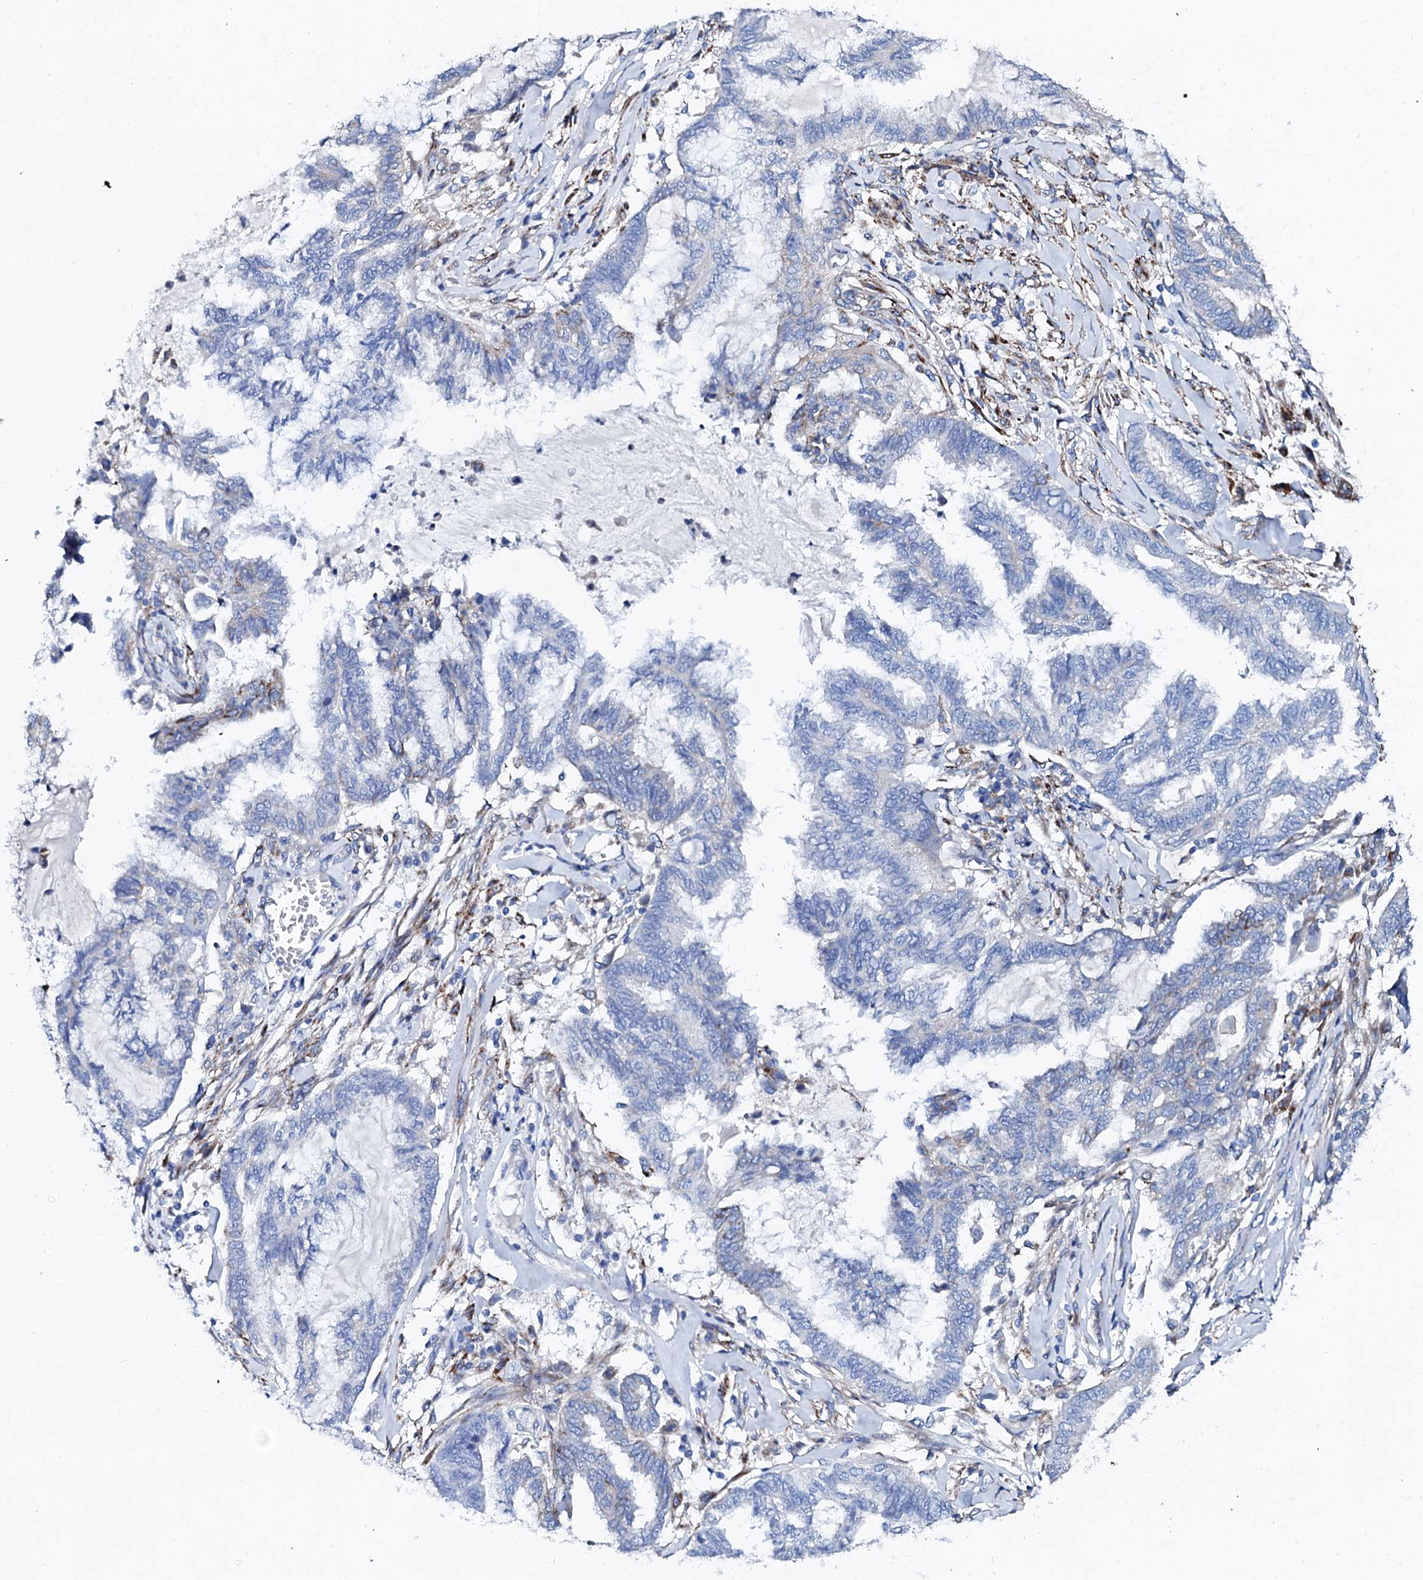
{"staining": {"intensity": "negative", "quantity": "none", "location": "none"}, "tissue": "endometrial cancer", "cell_type": "Tumor cells", "image_type": "cancer", "snomed": [{"axis": "morphology", "description": "Adenocarcinoma, NOS"}, {"axis": "topography", "description": "Endometrium"}], "caption": "Immunohistochemistry photomicrograph of neoplastic tissue: adenocarcinoma (endometrial) stained with DAB (3,3'-diaminobenzidine) exhibits no significant protein staining in tumor cells. (Stains: DAB immunohistochemistry (IHC) with hematoxylin counter stain, Microscopy: brightfield microscopy at high magnification).", "gene": "KLHL32", "patient": {"sex": "female", "age": 86}}